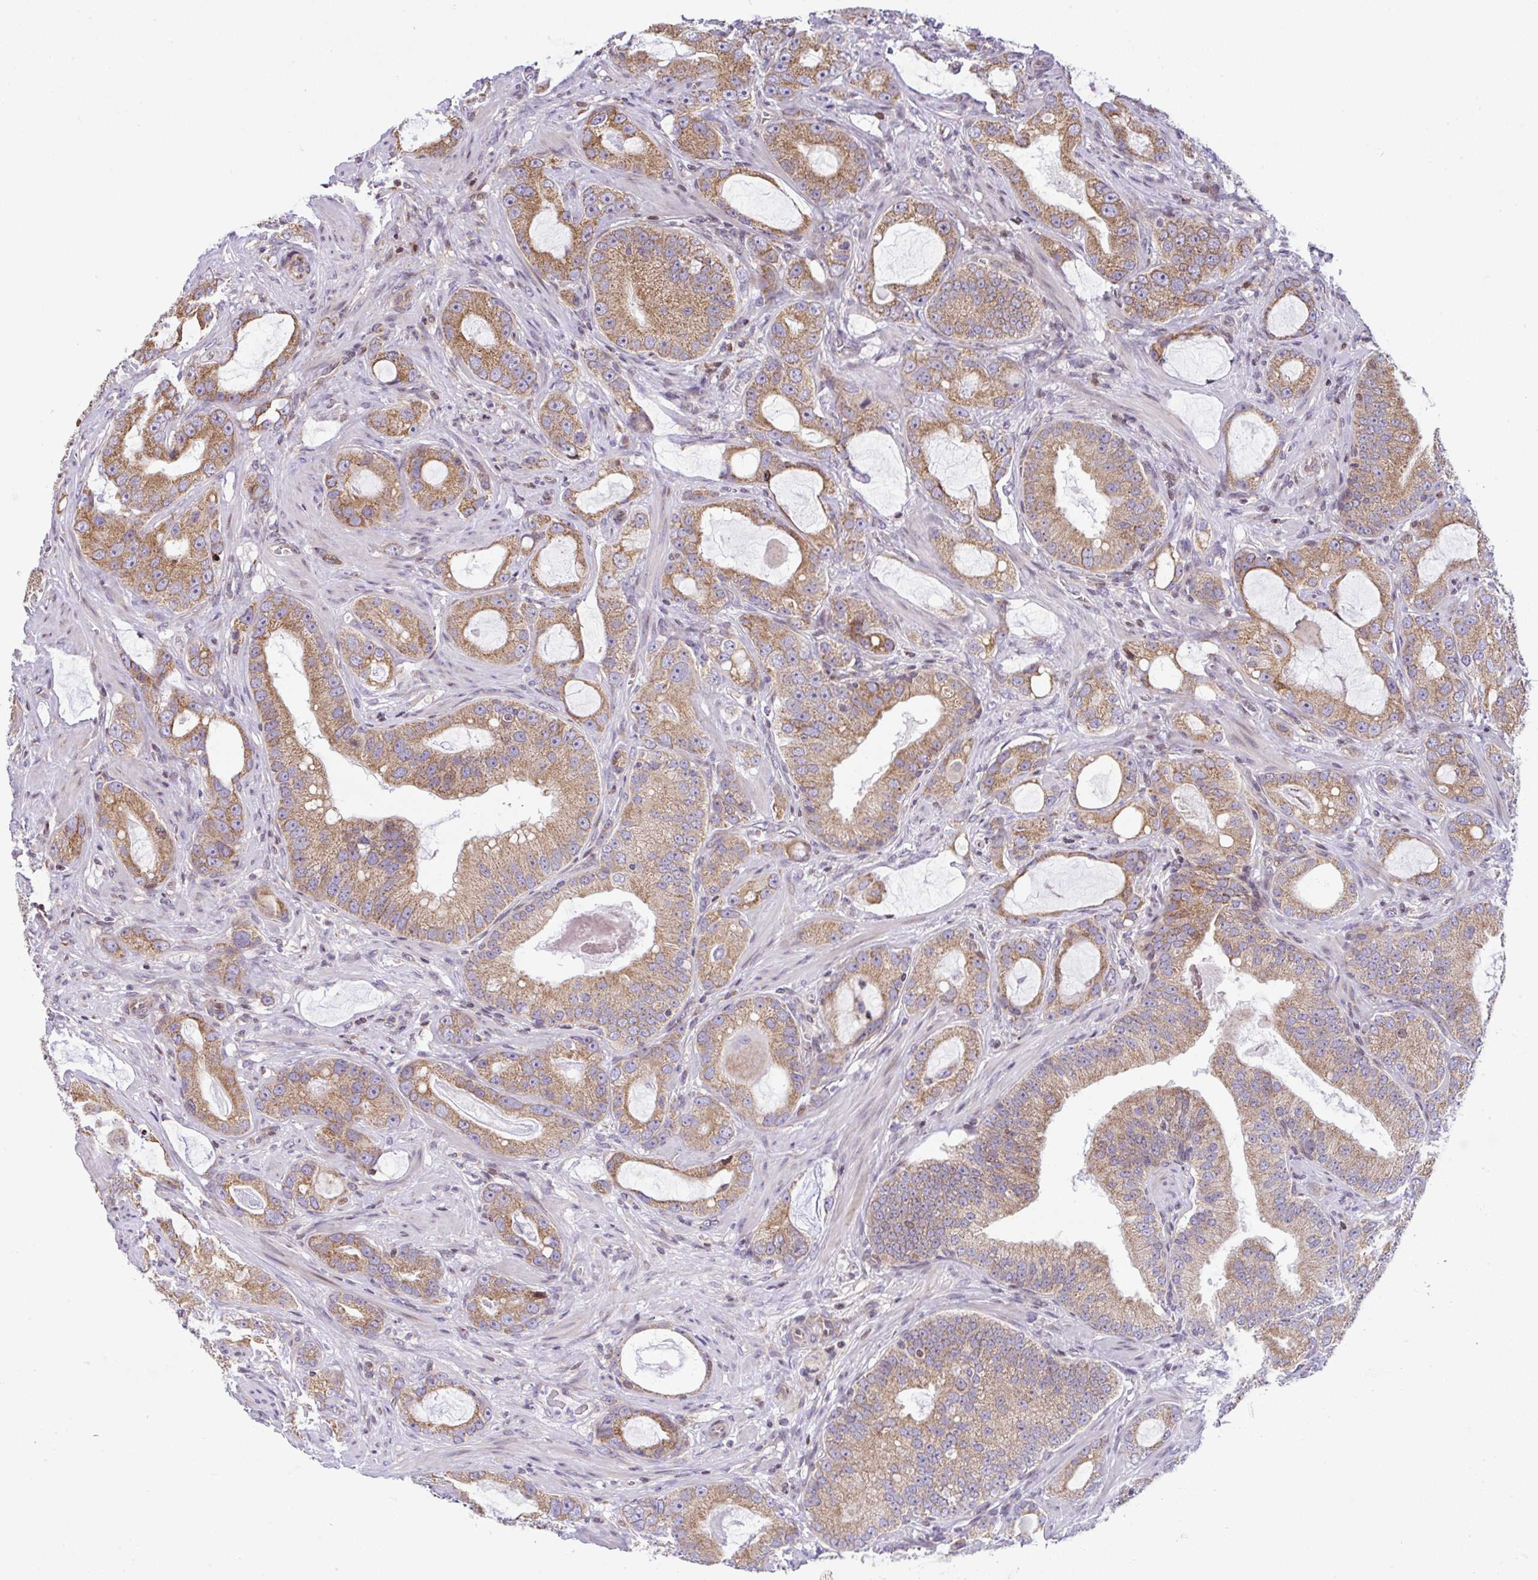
{"staining": {"intensity": "moderate", "quantity": ">75%", "location": "cytoplasmic/membranous"}, "tissue": "prostate cancer", "cell_type": "Tumor cells", "image_type": "cancer", "snomed": [{"axis": "morphology", "description": "Adenocarcinoma, High grade"}, {"axis": "topography", "description": "Prostate"}], "caption": "Prostate cancer stained for a protein exhibits moderate cytoplasmic/membranous positivity in tumor cells.", "gene": "FIGNL1", "patient": {"sex": "male", "age": 65}}